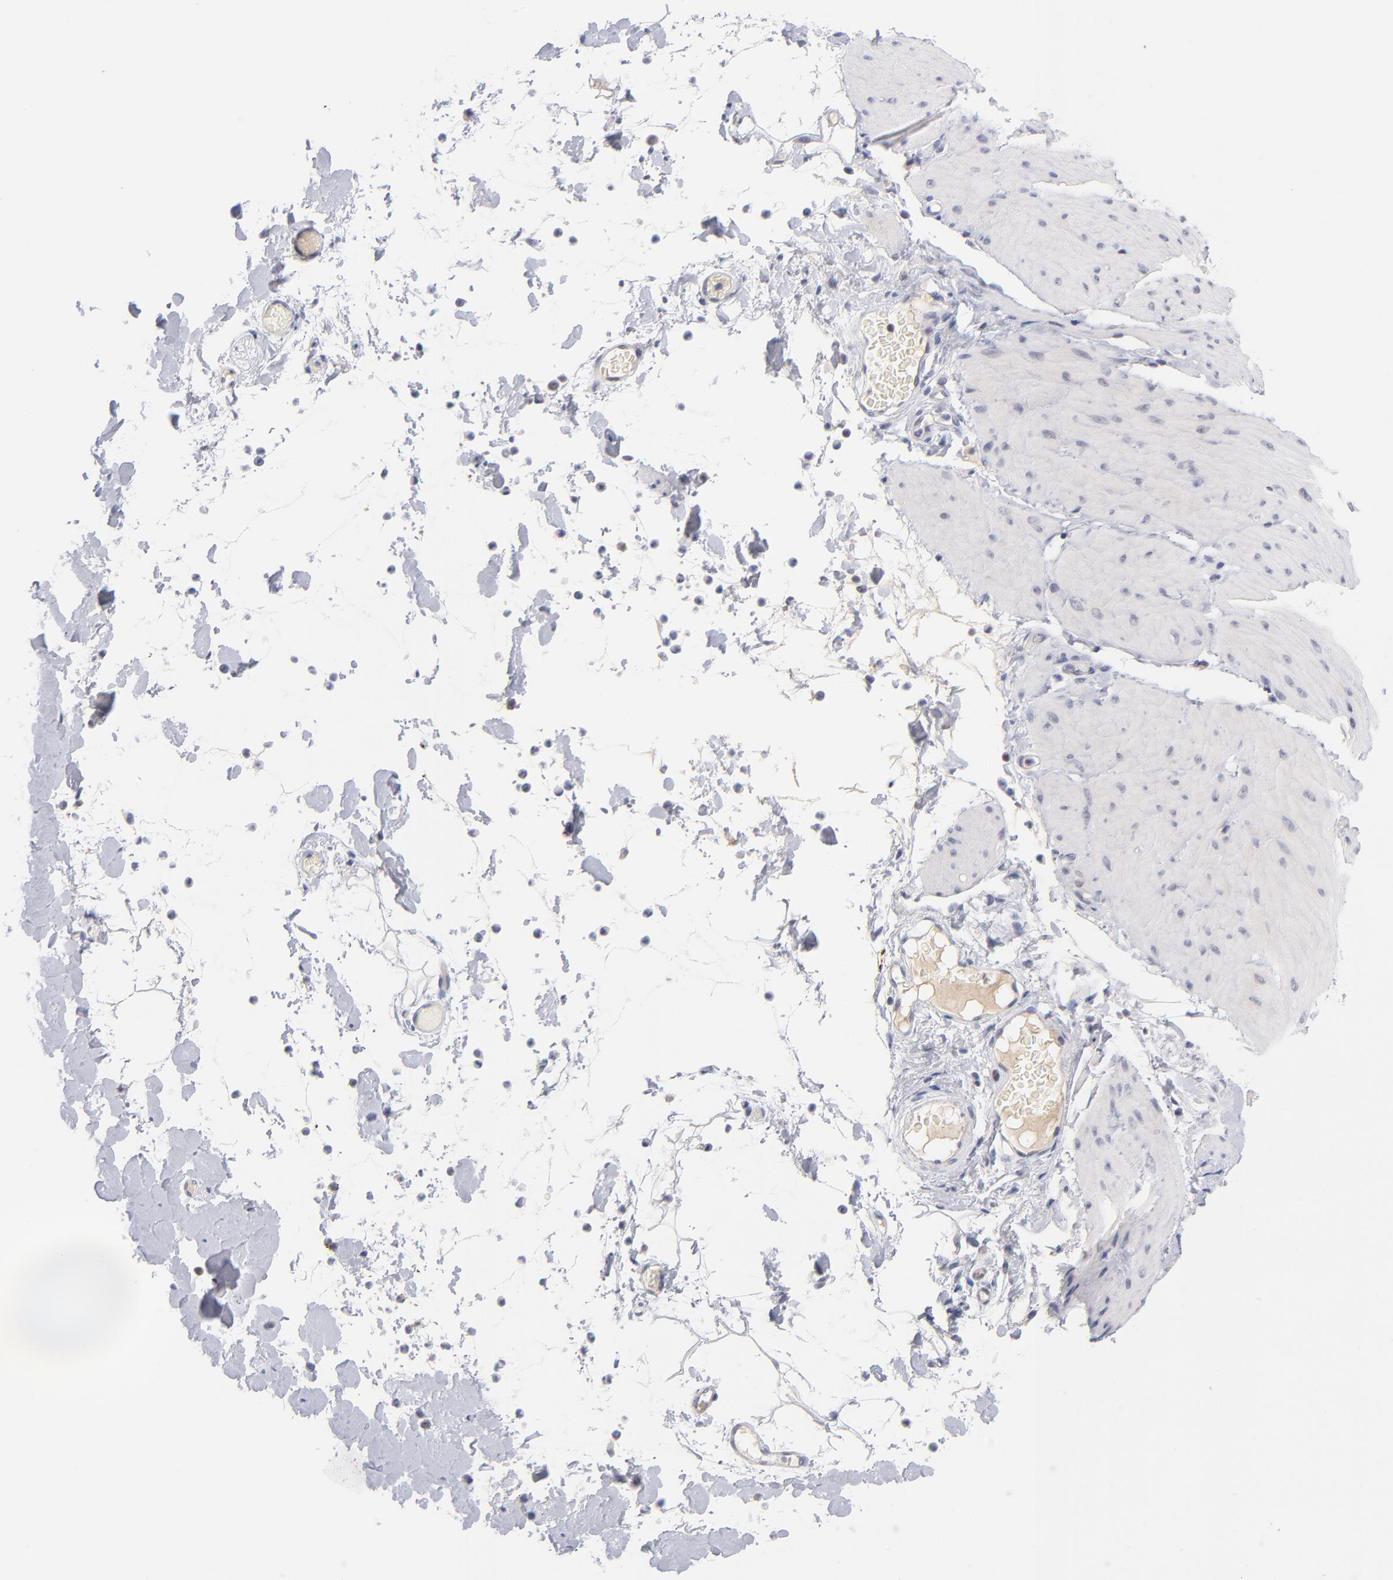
{"staining": {"intensity": "negative", "quantity": "none", "location": "none"}, "tissue": "smooth muscle", "cell_type": "Smooth muscle cells", "image_type": "normal", "snomed": [{"axis": "morphology", "description": "Normal tissue, NOS"}, {"axis": "topography", "description": "Smooth muscle"}, {"axis": "topography", "description": "Colon"}], "caption": "Human smooth muscle stained for a protein using IHC demonstrates no positivity in smooth muscle cells.", "gene": "WSB1", "patient": {"sex": "male", "age": 67}}